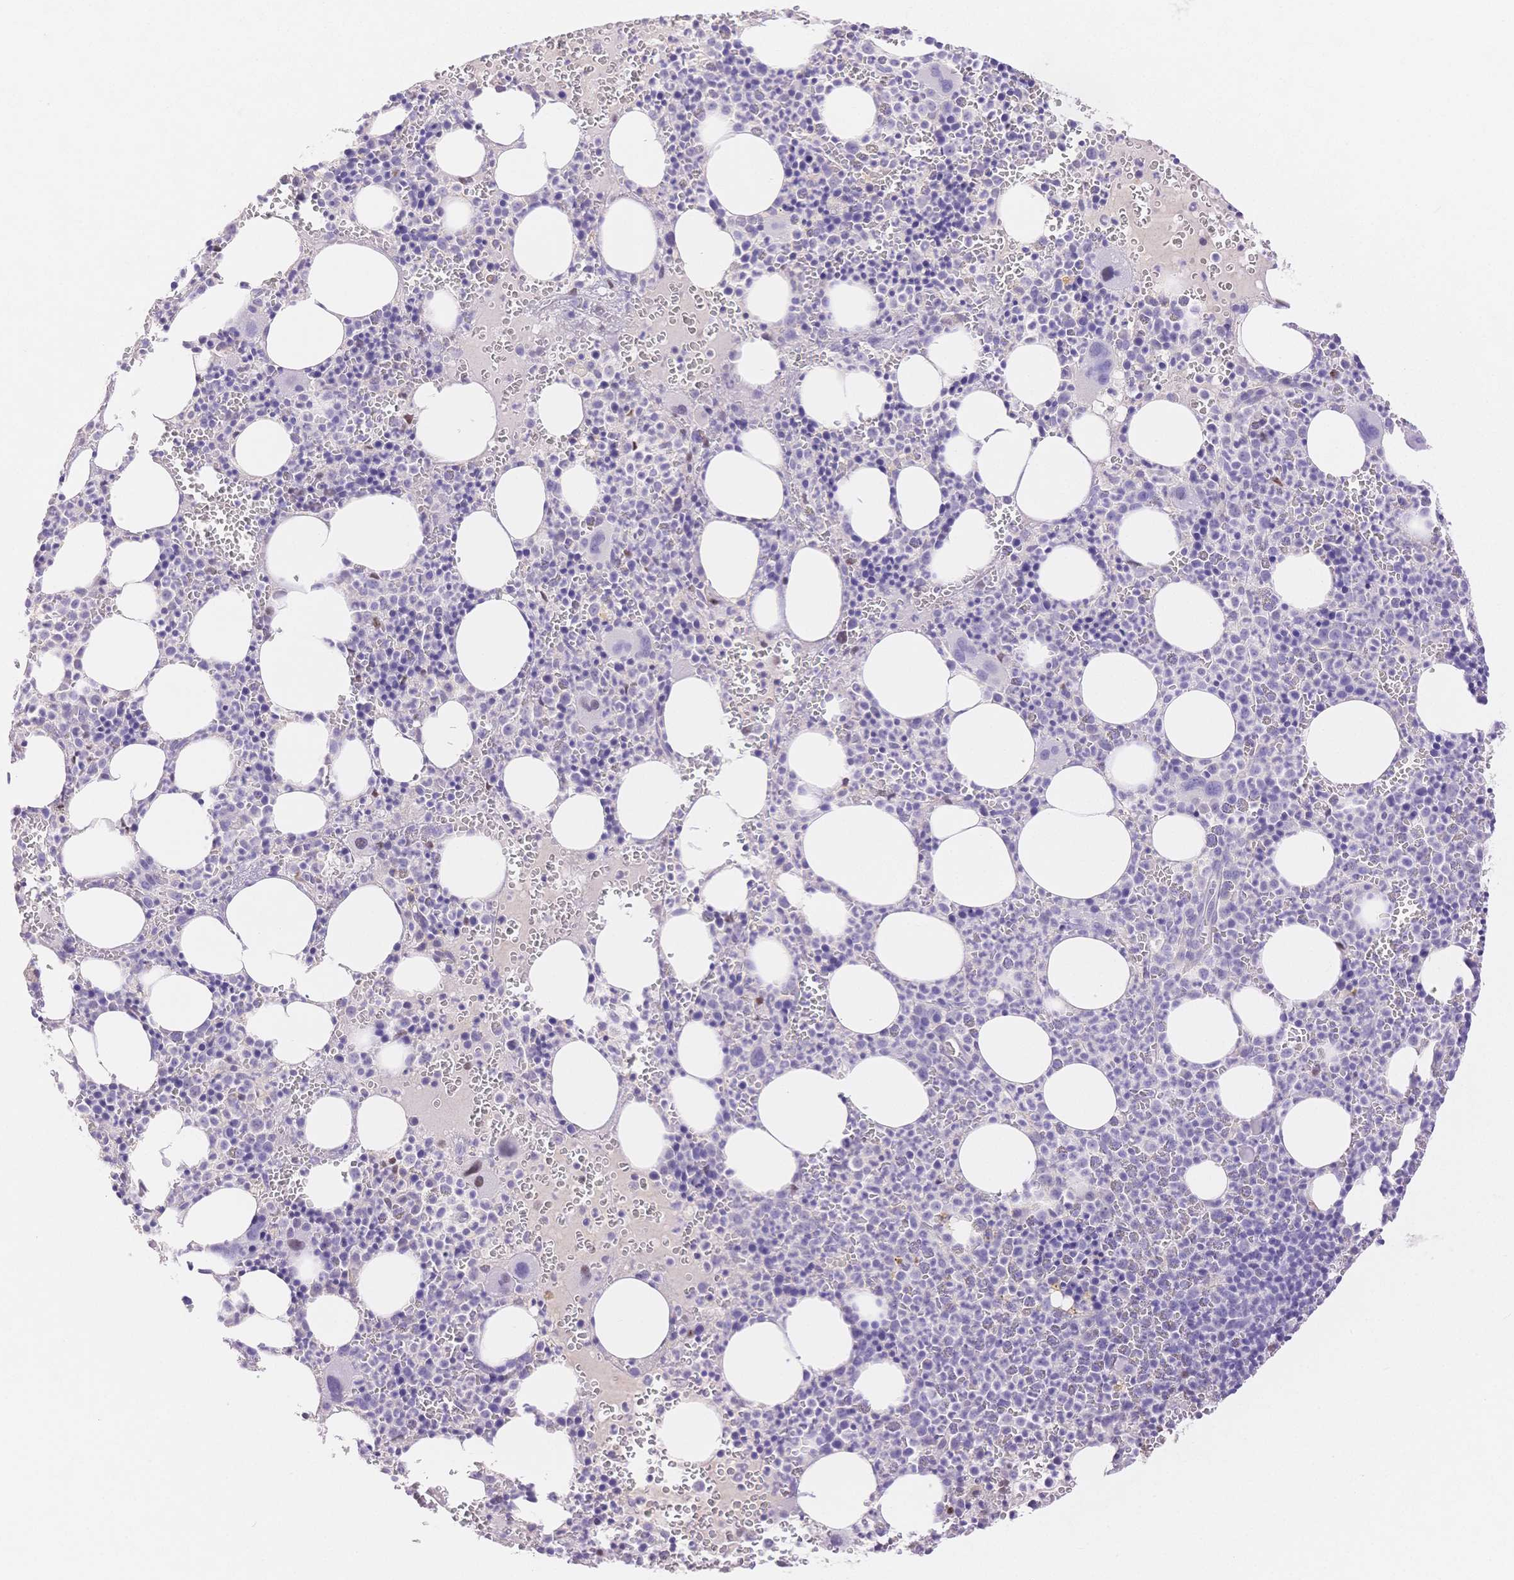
{"staining": {"intensity": "negative", "quantity": "none", "location": "none"}, "tissue": "bone marrow", "cell_type": "Hematopoietic cells", "image_type": "normal", "snomed": [{"axis": "morphology", "description": "Normal tissue, NOS"}, {"axis": "topography", "description": "Bone marrow"}], "caption": "An immunohistochemistry photomicrograph of benign bone marrow is shown. There is no staining in hematopoietic cells of bone marrow. (Brightfield microscopy of DAB immunohistochemistry at high magnification).", "gene": "WDR54", "patient": {"sex": "male", "age": 63}}